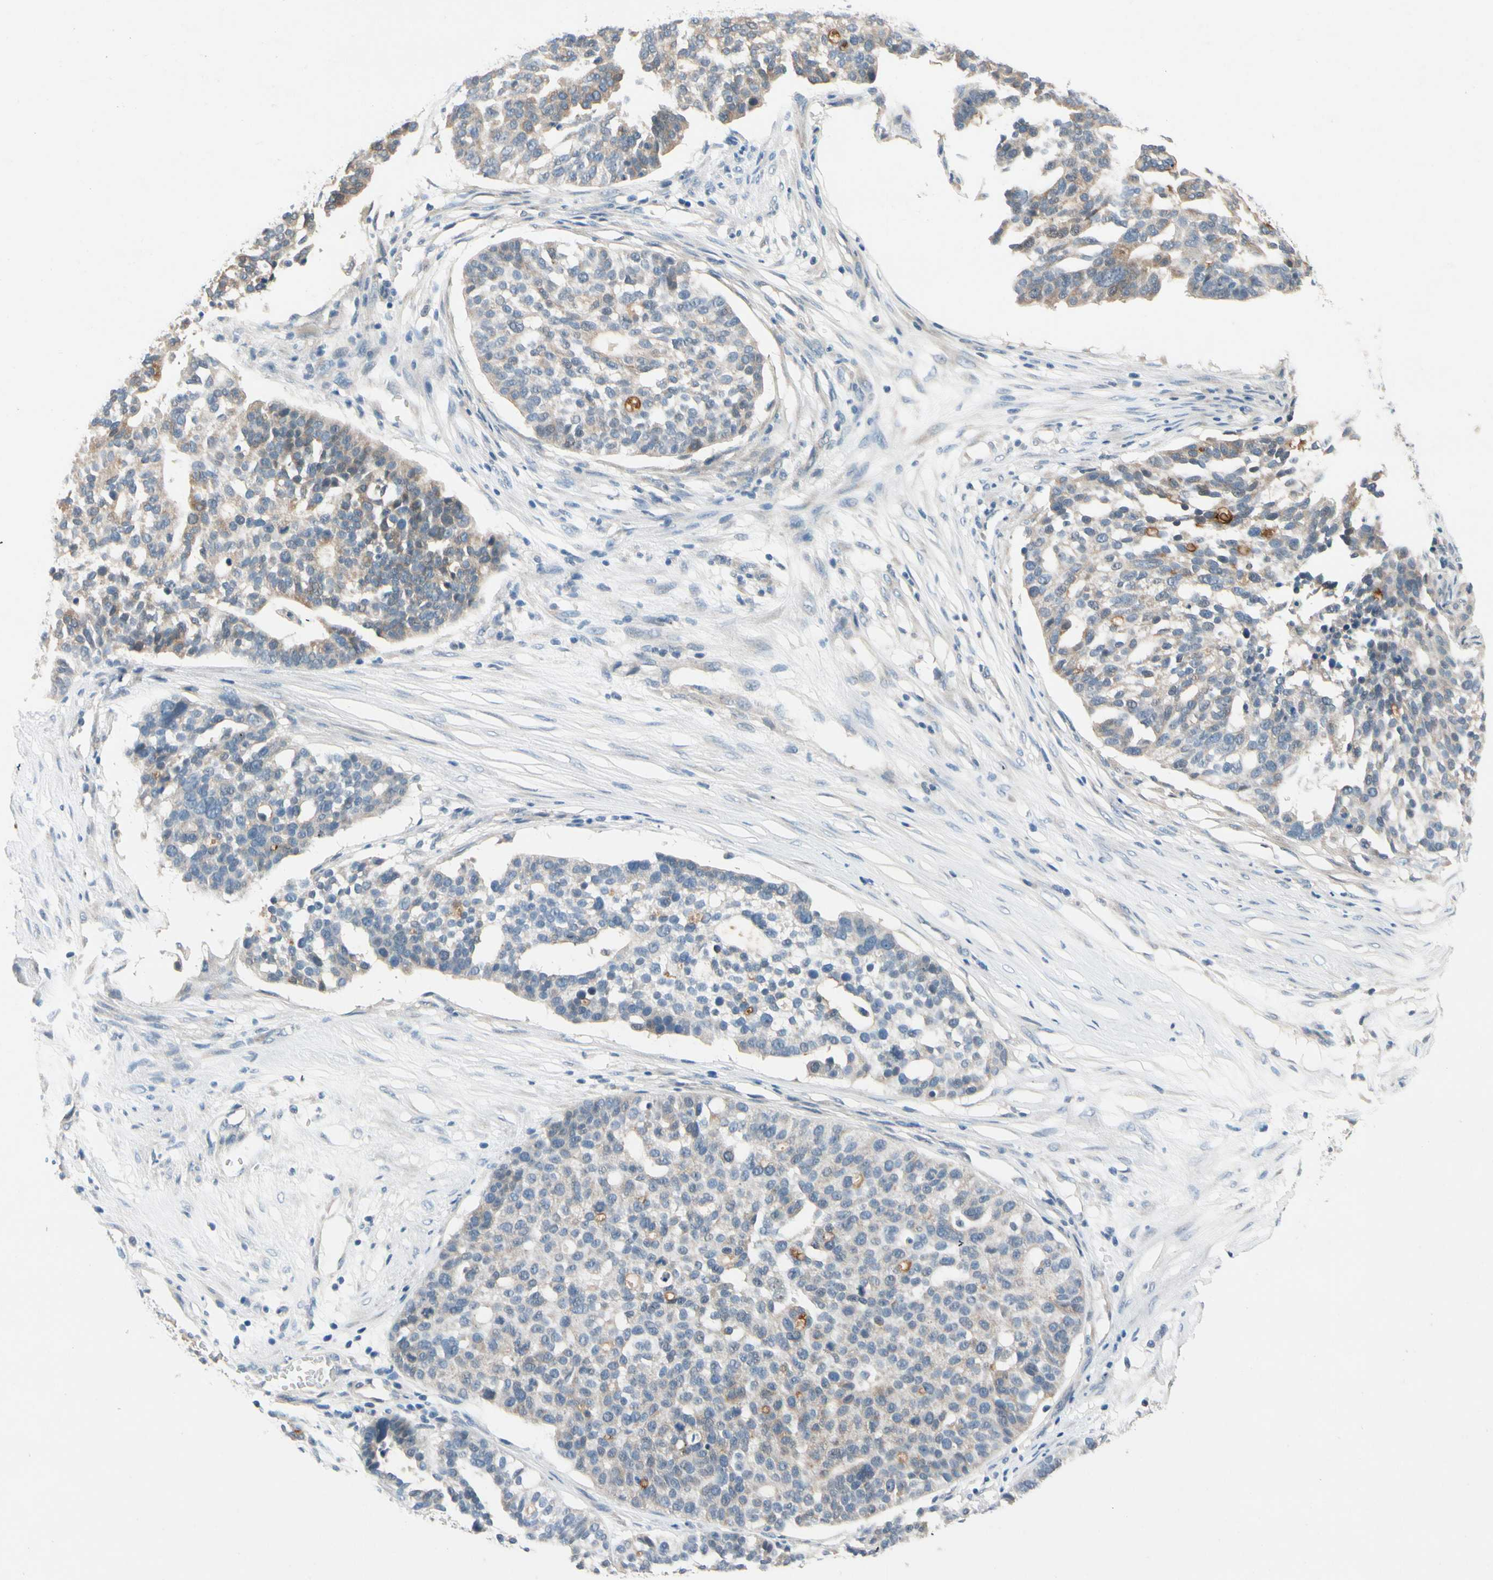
{"staining": {"intensity": "weak", "quantity": ">75%", "location": "cytoplasmic/membranous"}, "tissue": "ovarian cancer", "cell_type": "Tumor cells", "image_type": "cancer", "snomed": [{"axis": "morphology", "description": "Cystadenocarcinoma, serous, NOS"}, {"axis": "topography", "description": "Ovary"}], "caption": "Tumor cells demonstrate low levels of weak cytoplasmic/membranous staining in approximately >75% of cells in ovarian cancer (serous cystadenocarcinoma).", "gene": "SLC27A6", "patient": {"sex": "female", "age": 59}}